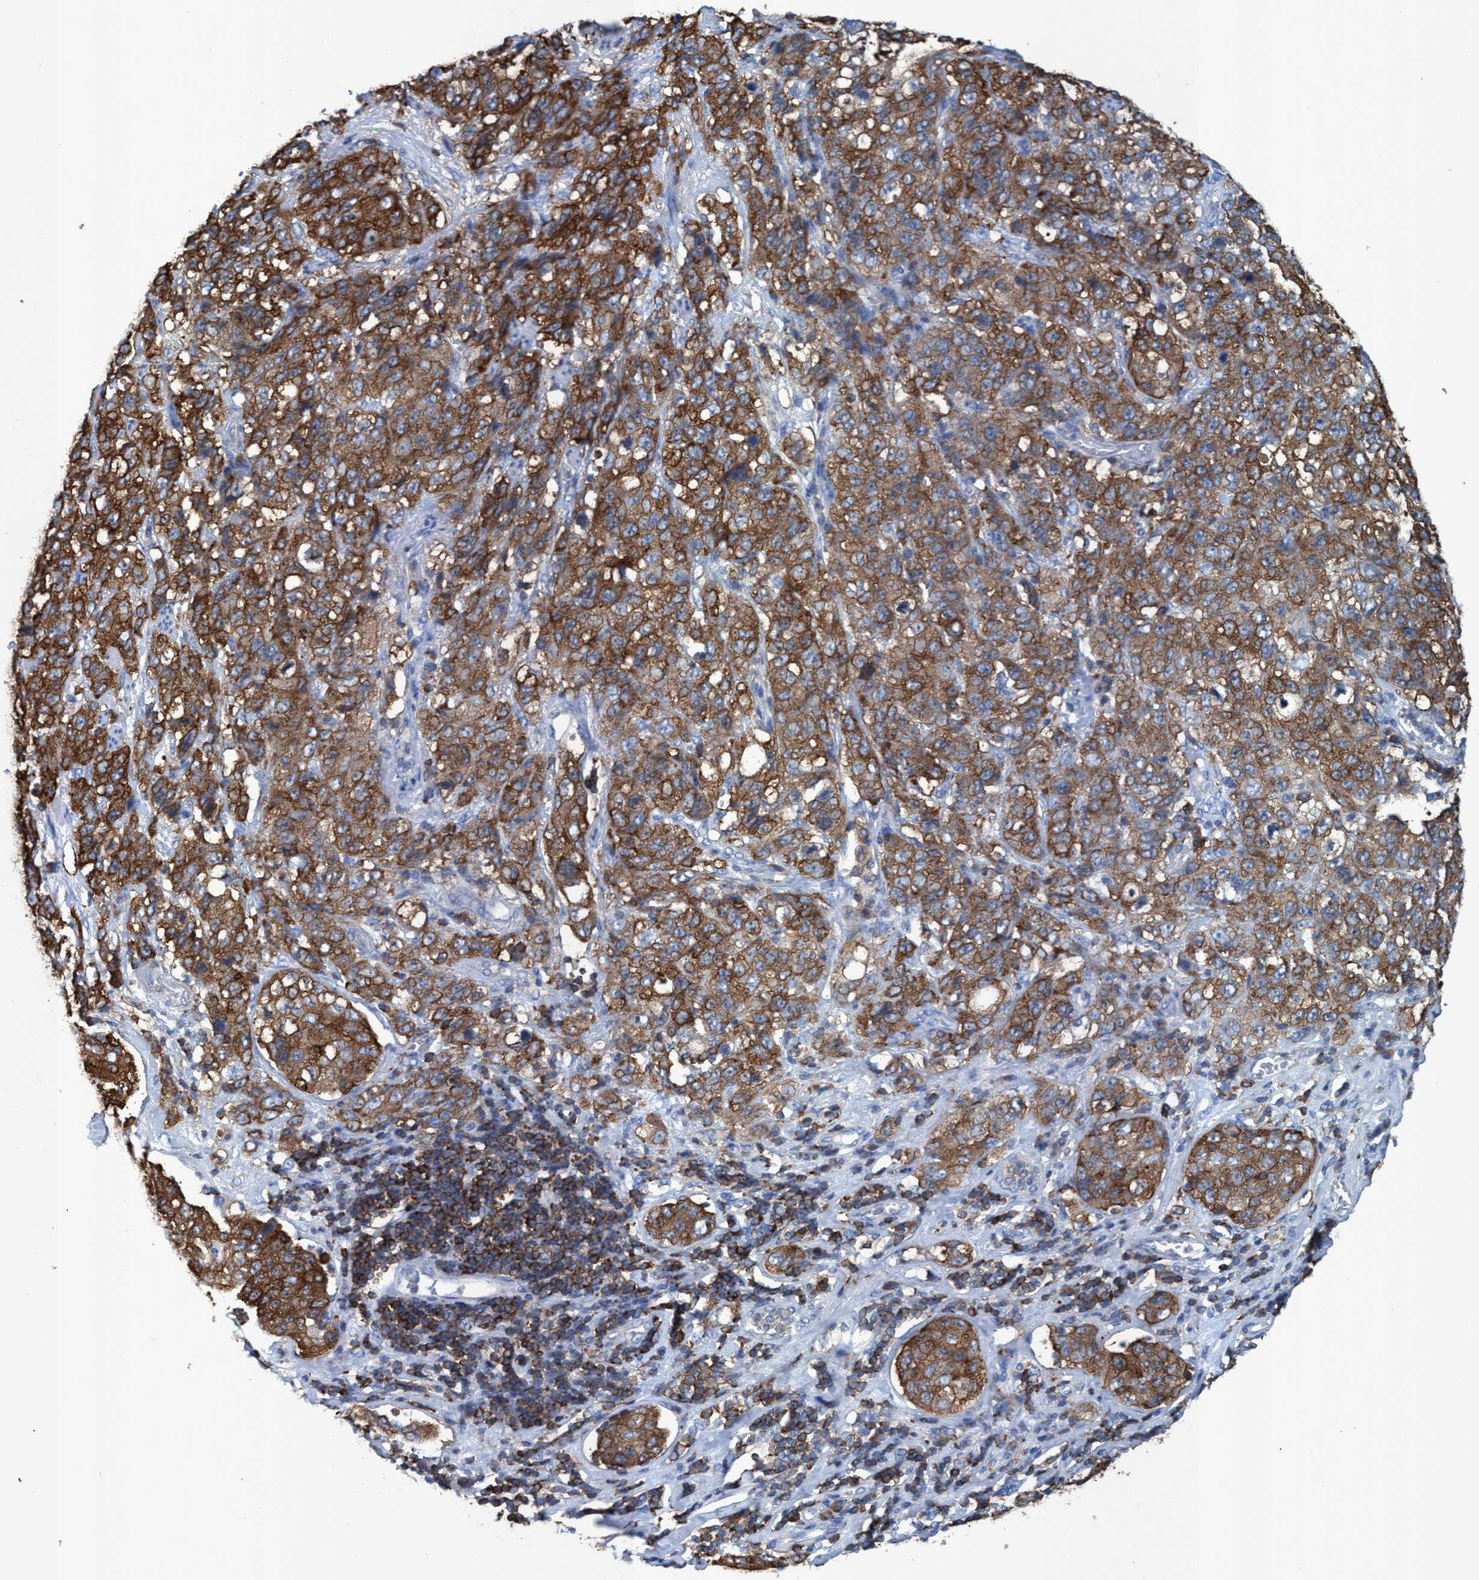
{"staining": {"intensity": "moderate", "quantity": ">75%", "location": "cytoplasmic/membranous"}, "tissue": "stomach cancer", "cell_type": "Tumor cells", "image_type": "cancer", "snomed": [{"axis": "morphology", "description": "Adenocarcinoma, NOS"}, {"axis": "topography", "description": "Stomach"}], "caption": "Immunohistochemical staining of human stomach cancer shows medium levels of moderate cytoplasmic/membranous positivity in approximately >75% of tumor cells. The staining is performed using DAB brown chromogen to label protein expression. The nuclei are counter-stained blue using hematoxylin.", "gene": "EZR", "patient": {"sex": "male", "age": 48}}